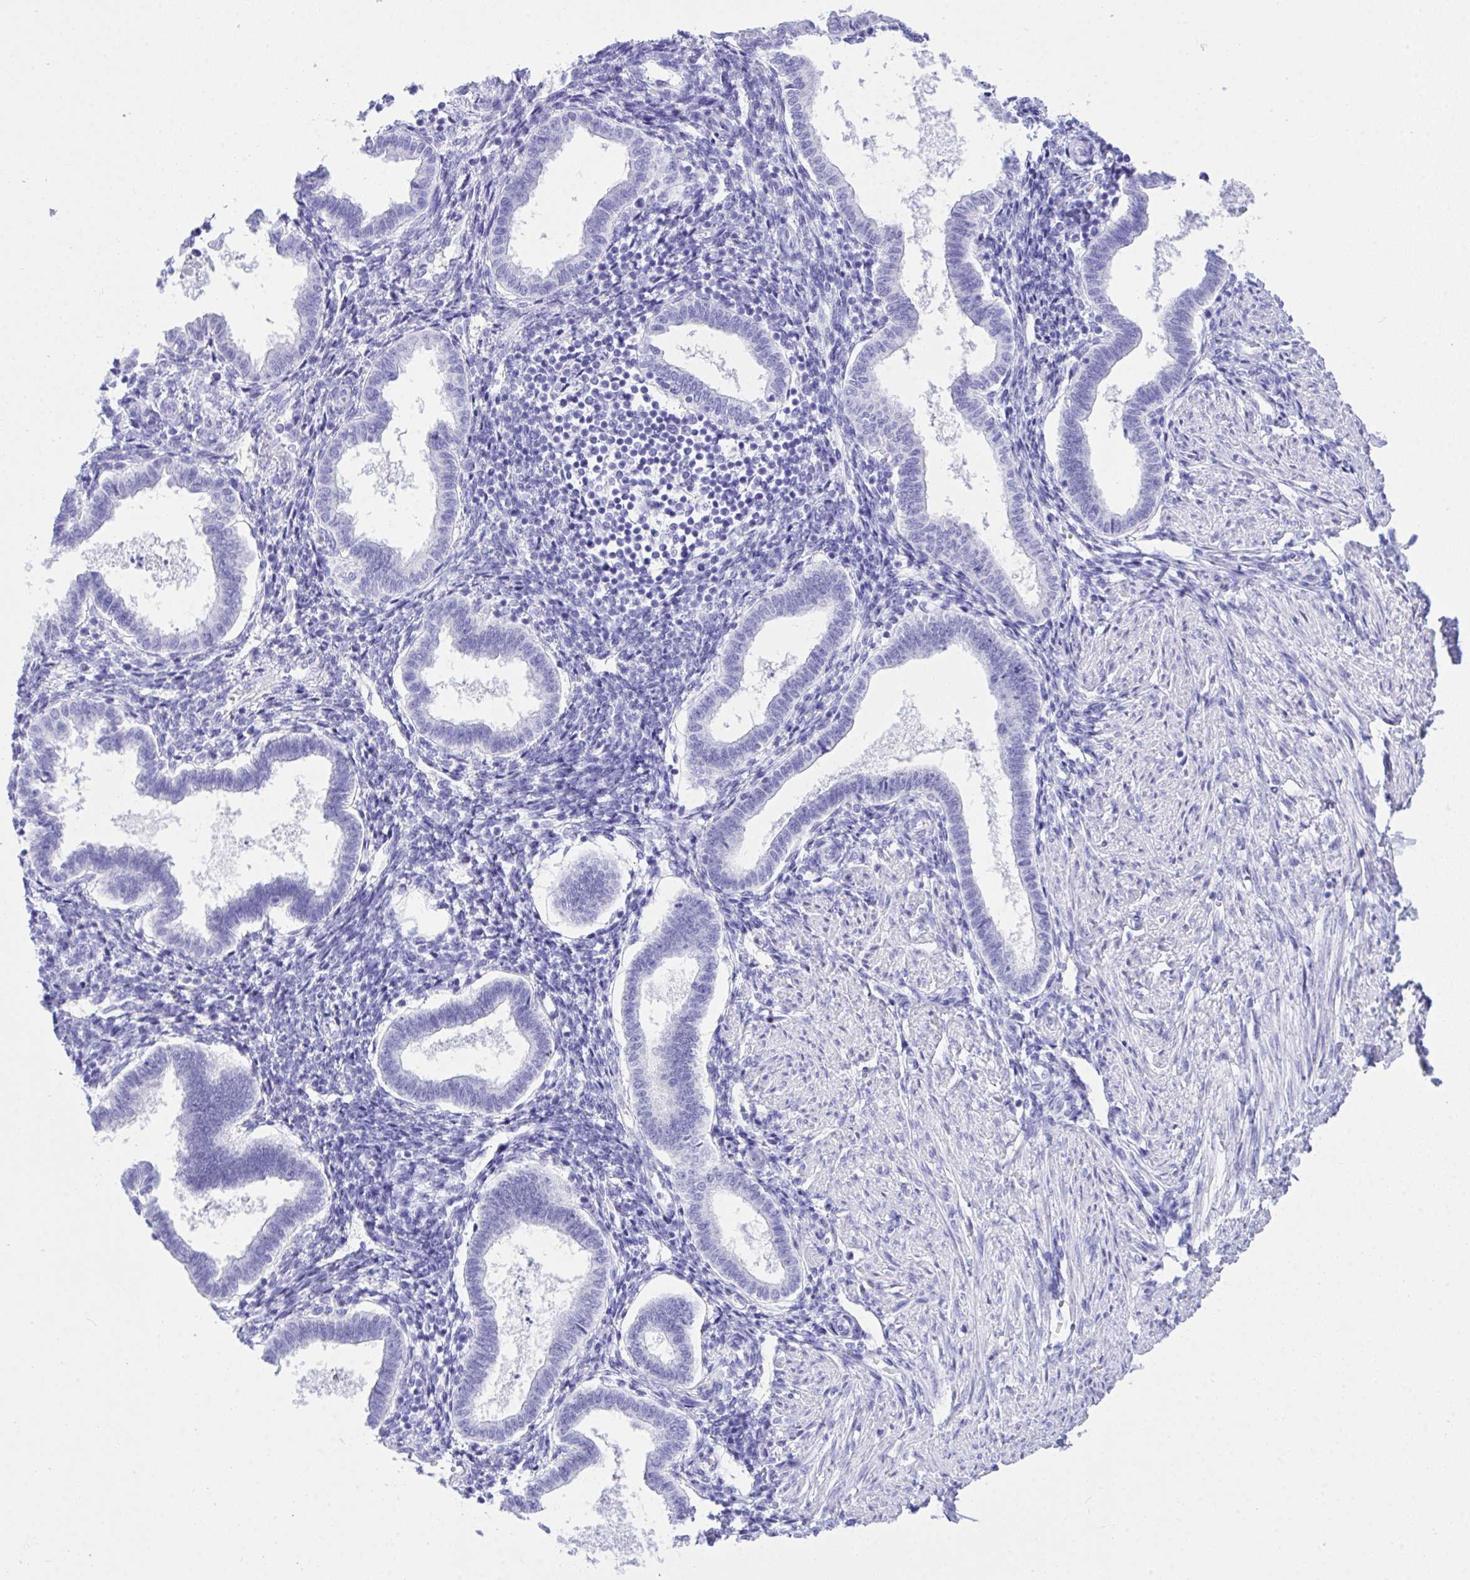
{"staining": {"intensity": "negative", "quantity": "none", "location": "none"}, "tissue": "endometrium", "cell_type": "Cells in endometrial stroma", "image_type": "normal", "snomed": [{"axis": "morphology", "description": "Normal tissue, NOS"}, {"axis": "topography", "description": "Endometrium"}], "caption": "Immunohistochemistry (IHC) of benign human endometrium demonstrates no staining in cells in endometrial stroma. Nuclei are stained in blue.", "gene": "BEST4", "patient": {"sex": "female", "age": 24}}